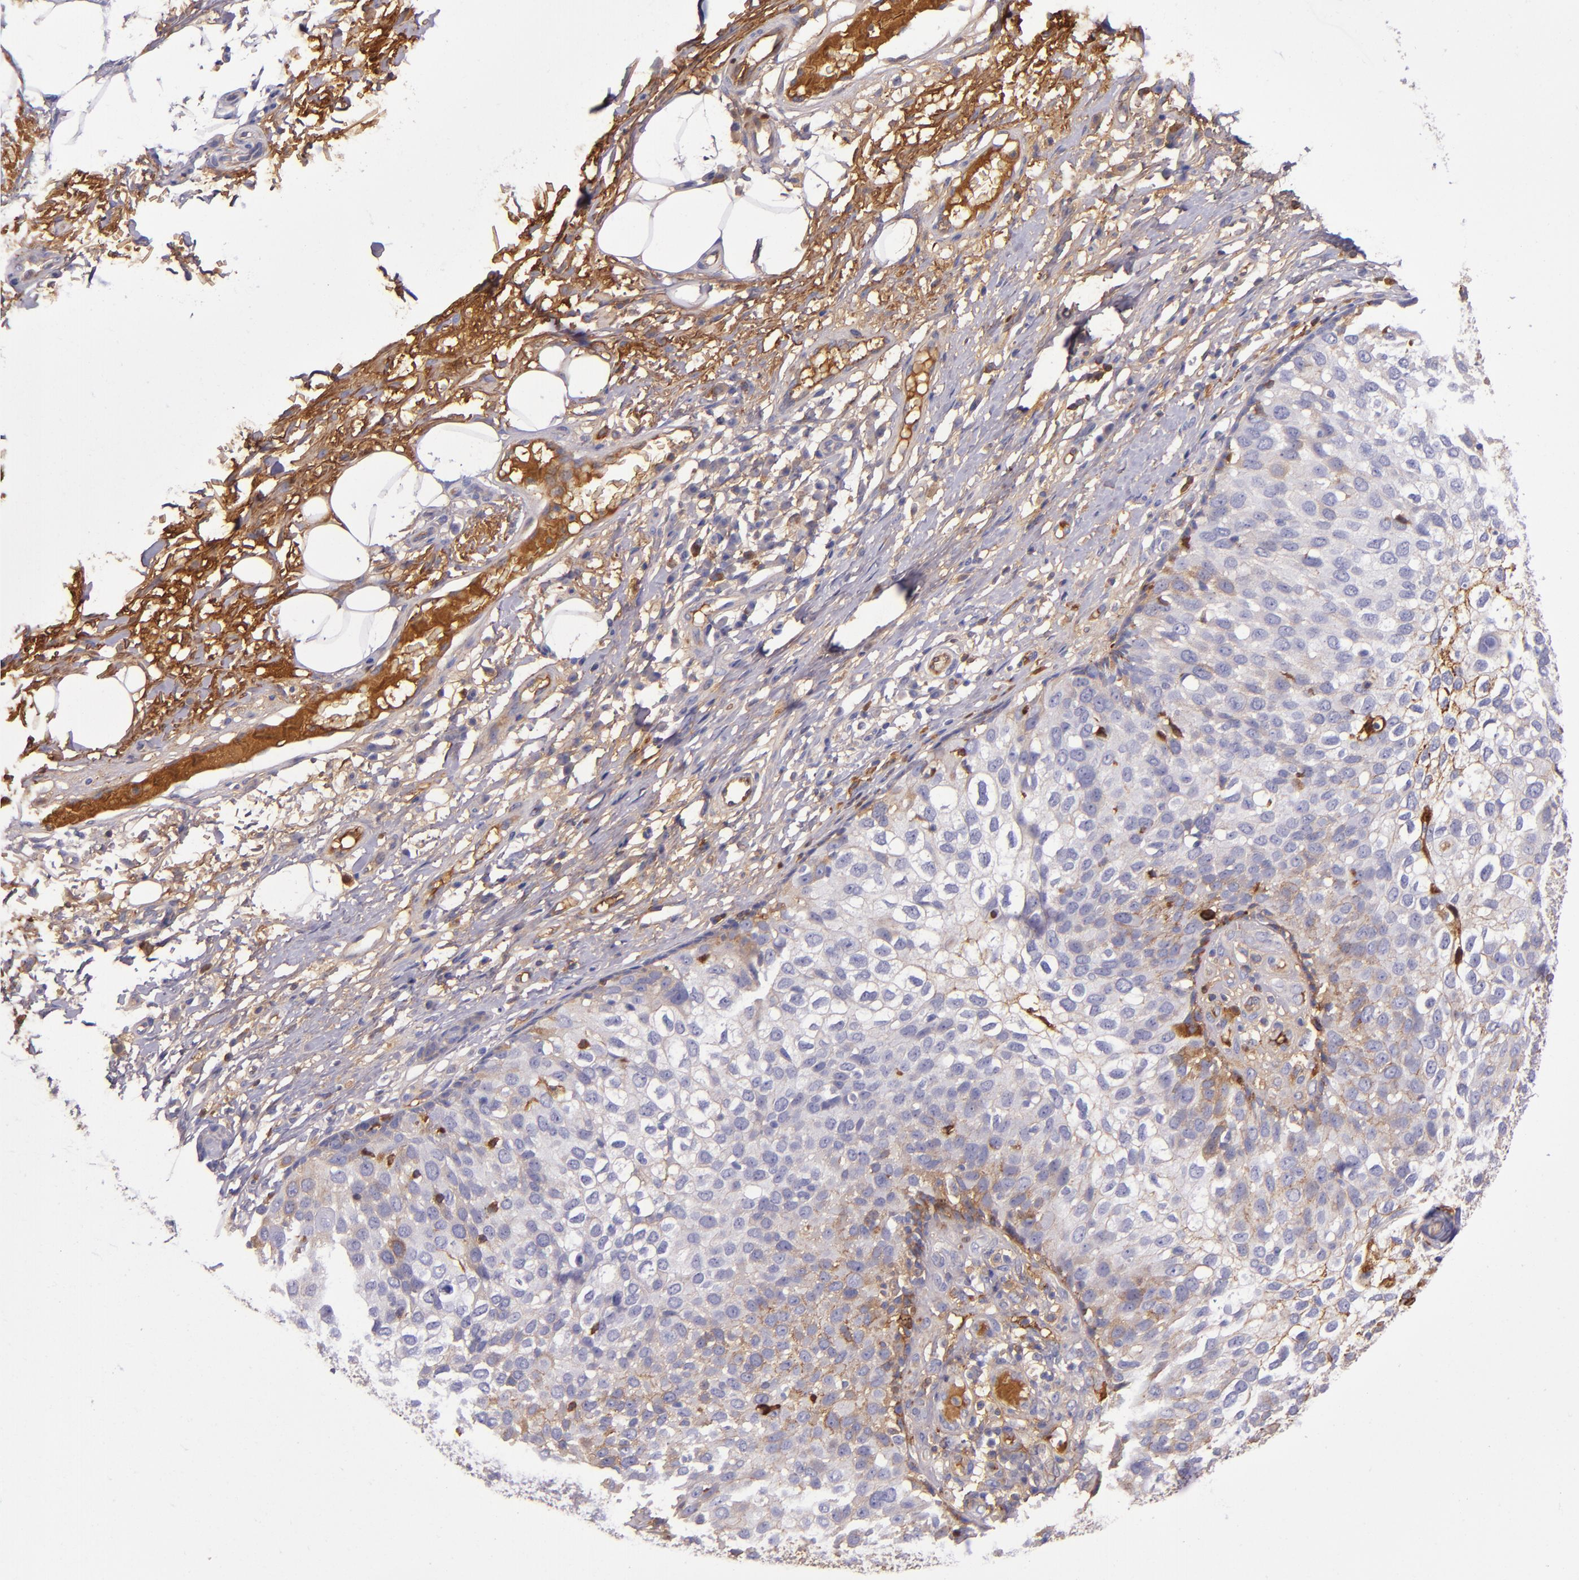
{"staining": {"intensity": "weak", "quantity": "25%-75%", "location": "cytoplasmic/membranous"}, "tissue": "skin cancer", "cell_type": "Tumor cells", "image_type": "cancer", "snomed": [{"axis": "morphology", "description": "Squamous cell carcinoma, NOS"}, {"axis": "topography", "description": "Skin"}], "caption": "IHC micrograph of human squamous cell carcinoma (skin) stained for a protein (brown), which displays low levels of weak cytoplasmic/membranous positivity in approximately 25%-75% of tumor cells.", "gene": "CLEC3B", "patient": {"sex": "male", "age": 87}}